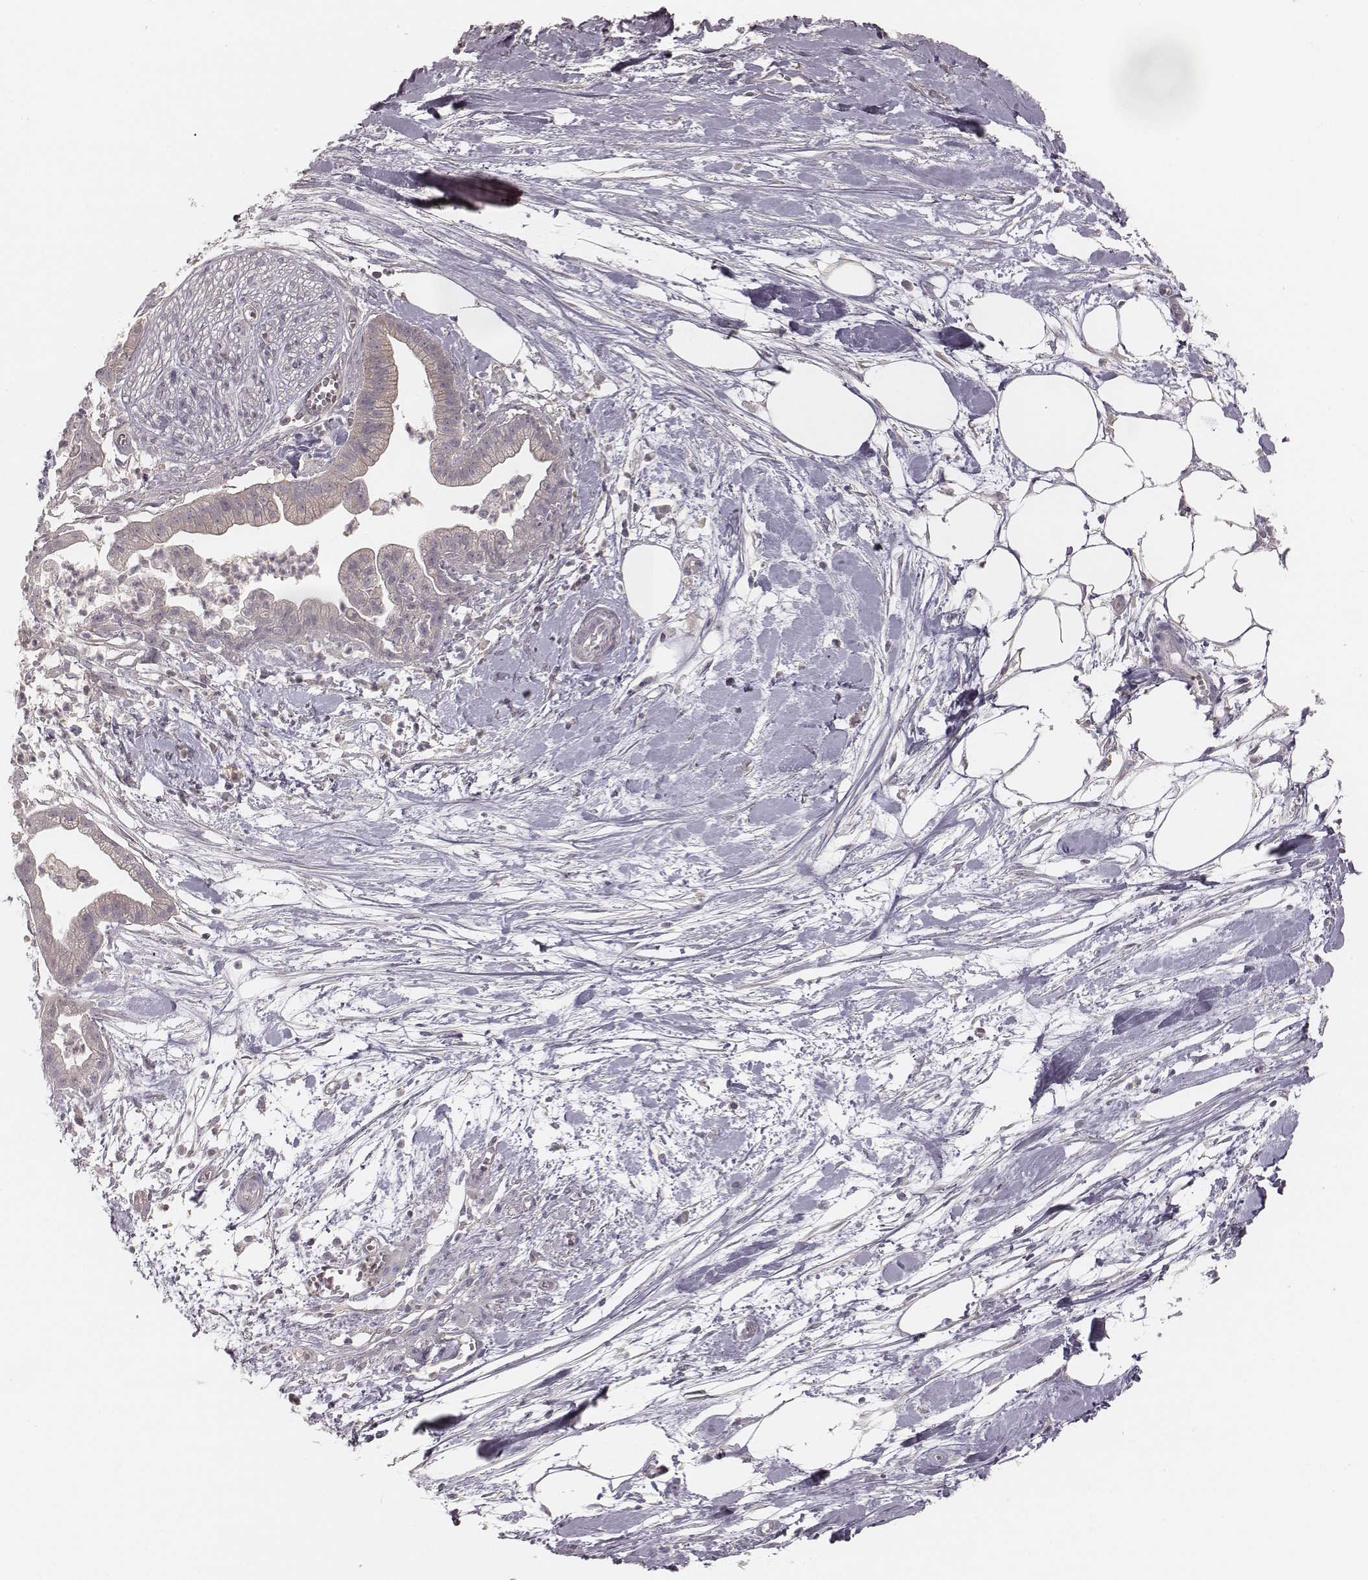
{"staining": {"intensity": "negative", "quantity": "none", "location": "none"}, "tissue": "pancreatic cancer", "cell_type": "Tumor cells", "image_type": "cancer", "snomed": [{"axis": "morphology", "description": "Normal tissue, NOS"}, {"axis": "morphology", "description": "Adenocarcinoma, NOS"}, {"axis": "topography", "description": "Lymph node"}, {"axis": "topography", "description": "Pancreas"}], "caption": "Pancreatic cancer was stained to show a protein in brown. There is no significant expression in tumor cells.", "gene": "TDRD5", "patient": {"sex": "female", "age": 58}}